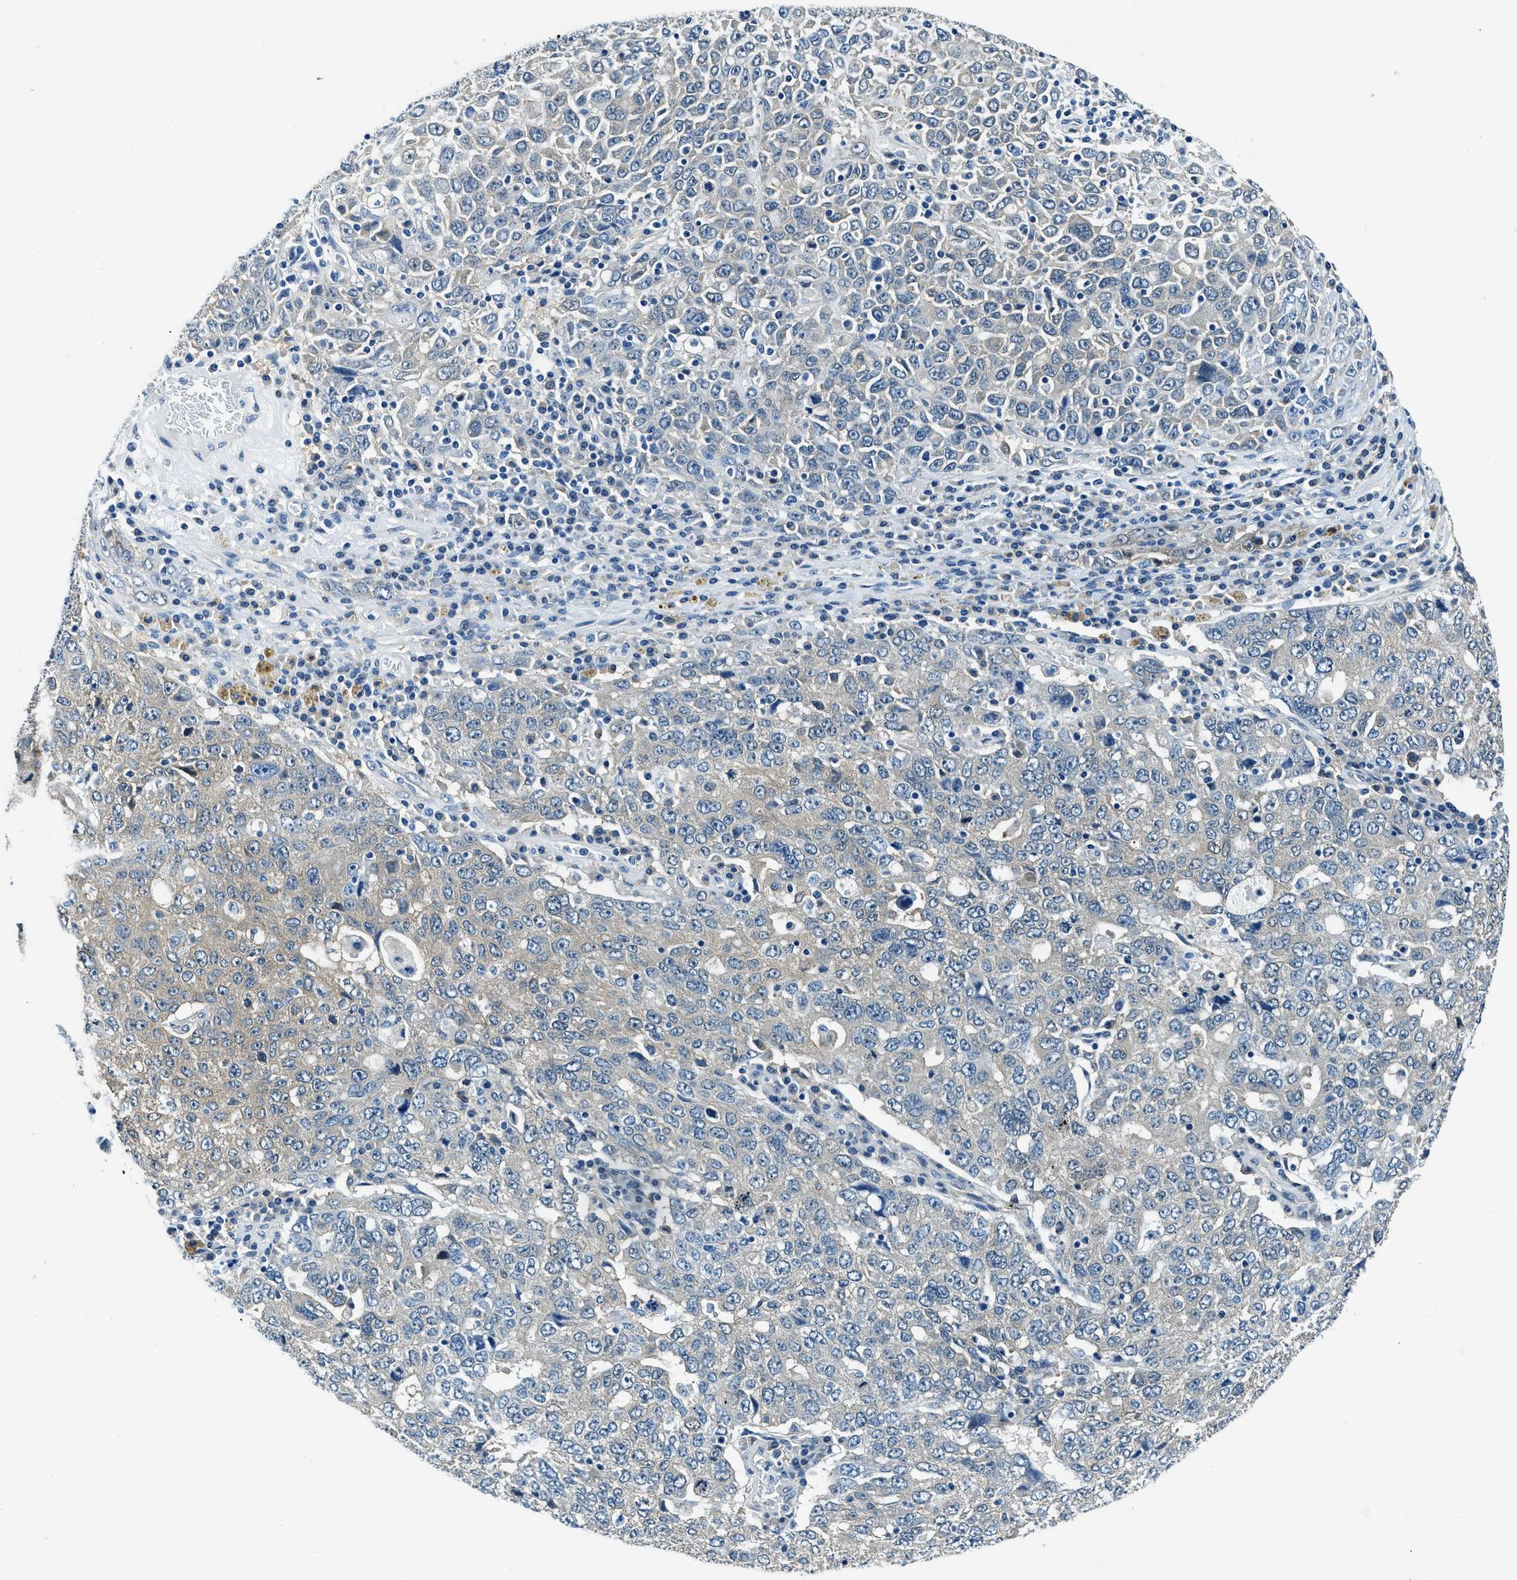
{"staining": {"intensity": "weak", "quantity": "25%-75%", "location": "cytoplasmic/membranous"}, "tissue": "ovarian cancer", "cell_type": "Tumor cells", "image_type": "cancer", "snomed": [{"axis": "morphology", "description": "Carcinoma, endometroid"}, {"axis": "topography", "description": "Ovary"}], "caption": "Endometroid carcinoma (ovarian) stained for a protein demonstrates weak cytoplasmic/membranous positivity in tumor cells.", "gene": "TWF1", "patient": {"sex": "female", "age": 62}}